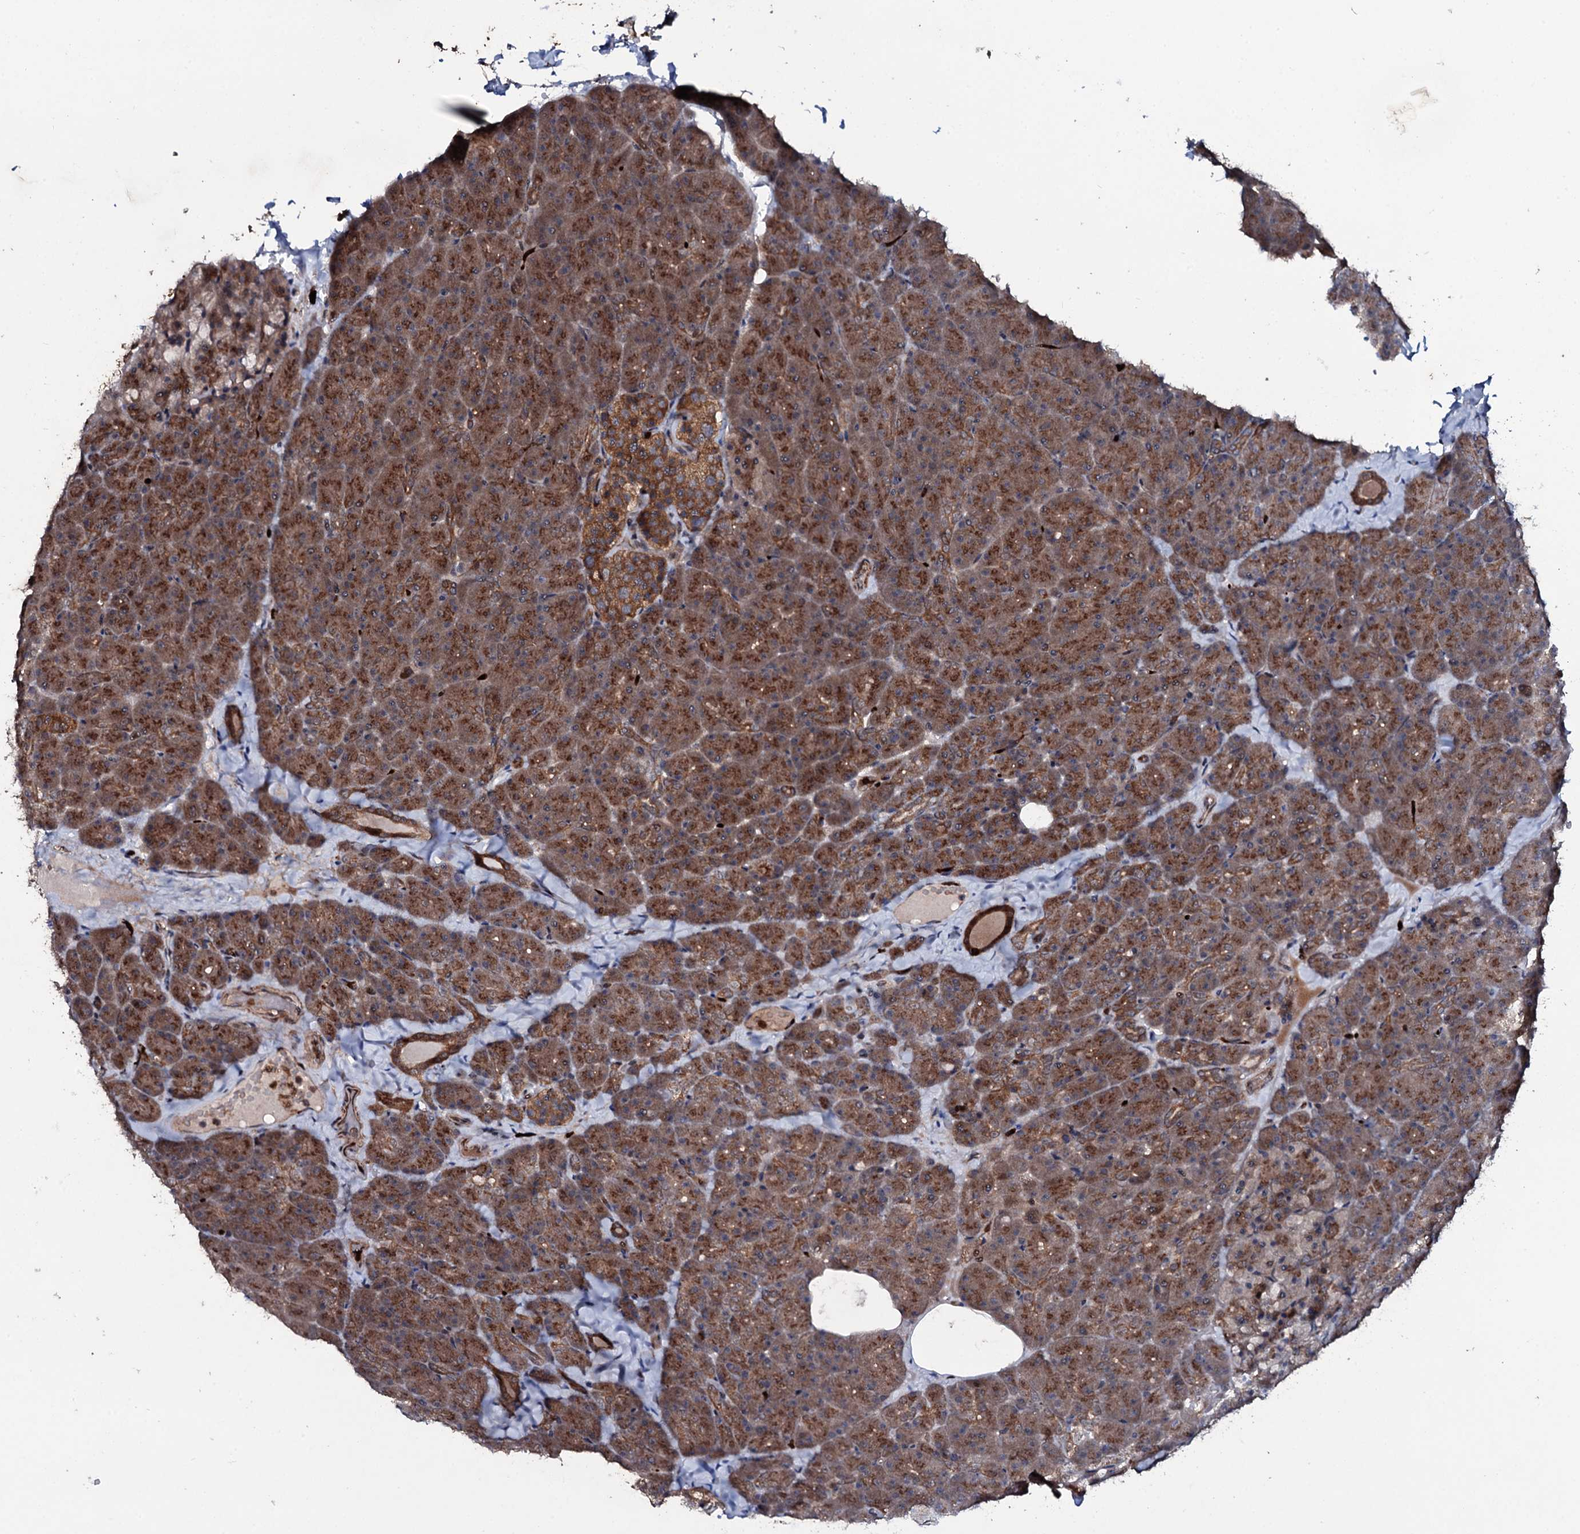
{"staining": {"intensity": "strong", "quantity": ">75%", "location": "cytoplasmic/membranous"}, "tissue": "pancreas", "cell_type": "Exocrine glandular cells", "image_type": "normal", "snomed": [{"axis": "morphology", "description": "Normal tissue, NOS"}, {"axis": "topography", "description": "Pancreas"}], "caption": "A high-resolution histopathology image shows immunohistochemistry staining of unremarkable pancreas, which shows strong cytoplasmic/membranous positivity in about >75% of exocrine glandular cells. The staining was performed using DAB (3,3'-diaminobenzidine) to visualize the protein expression in brown, while the nuclei were stained in blue with hematoxylin (Magnification: 20x).", "gene": "COG6", "patient": {"sex": "male", "age": 36}}